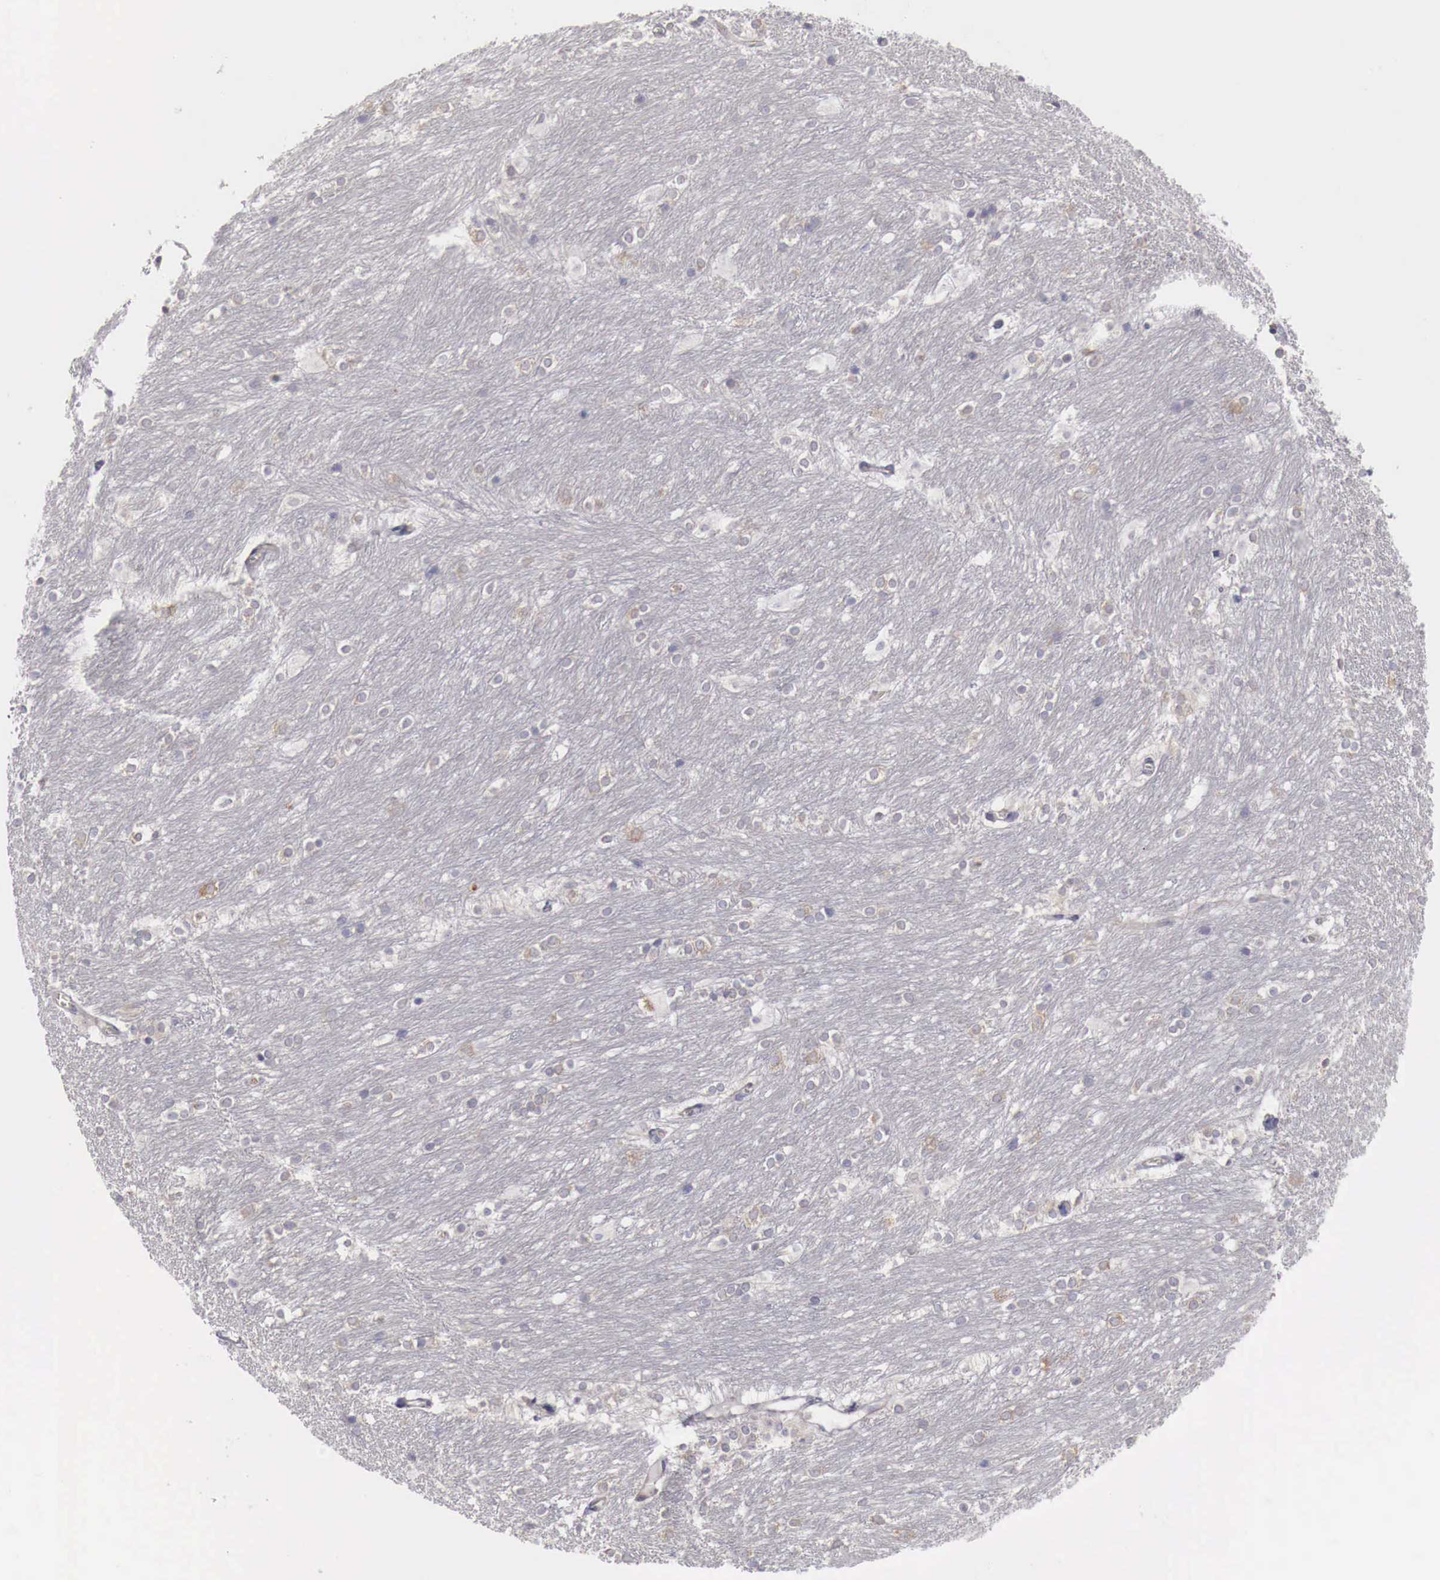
{"staining": {"intensity": "negative", "quantity": "none", "location": "none"}, "tissue": "caudate", "cell_type": "Glial cells", "image_type": "normal", "snomed": [{"axis": "morphology", "description": "Normal tissue, NOS"}, {"axis": "topography", "description": "Lateral ventricle wall"}], "caption": "IHC of normal human caudate demonstrates no positivity in glial cells.", "gene": "NSDHL", "patient": {"sex": "female", "age": 19}}